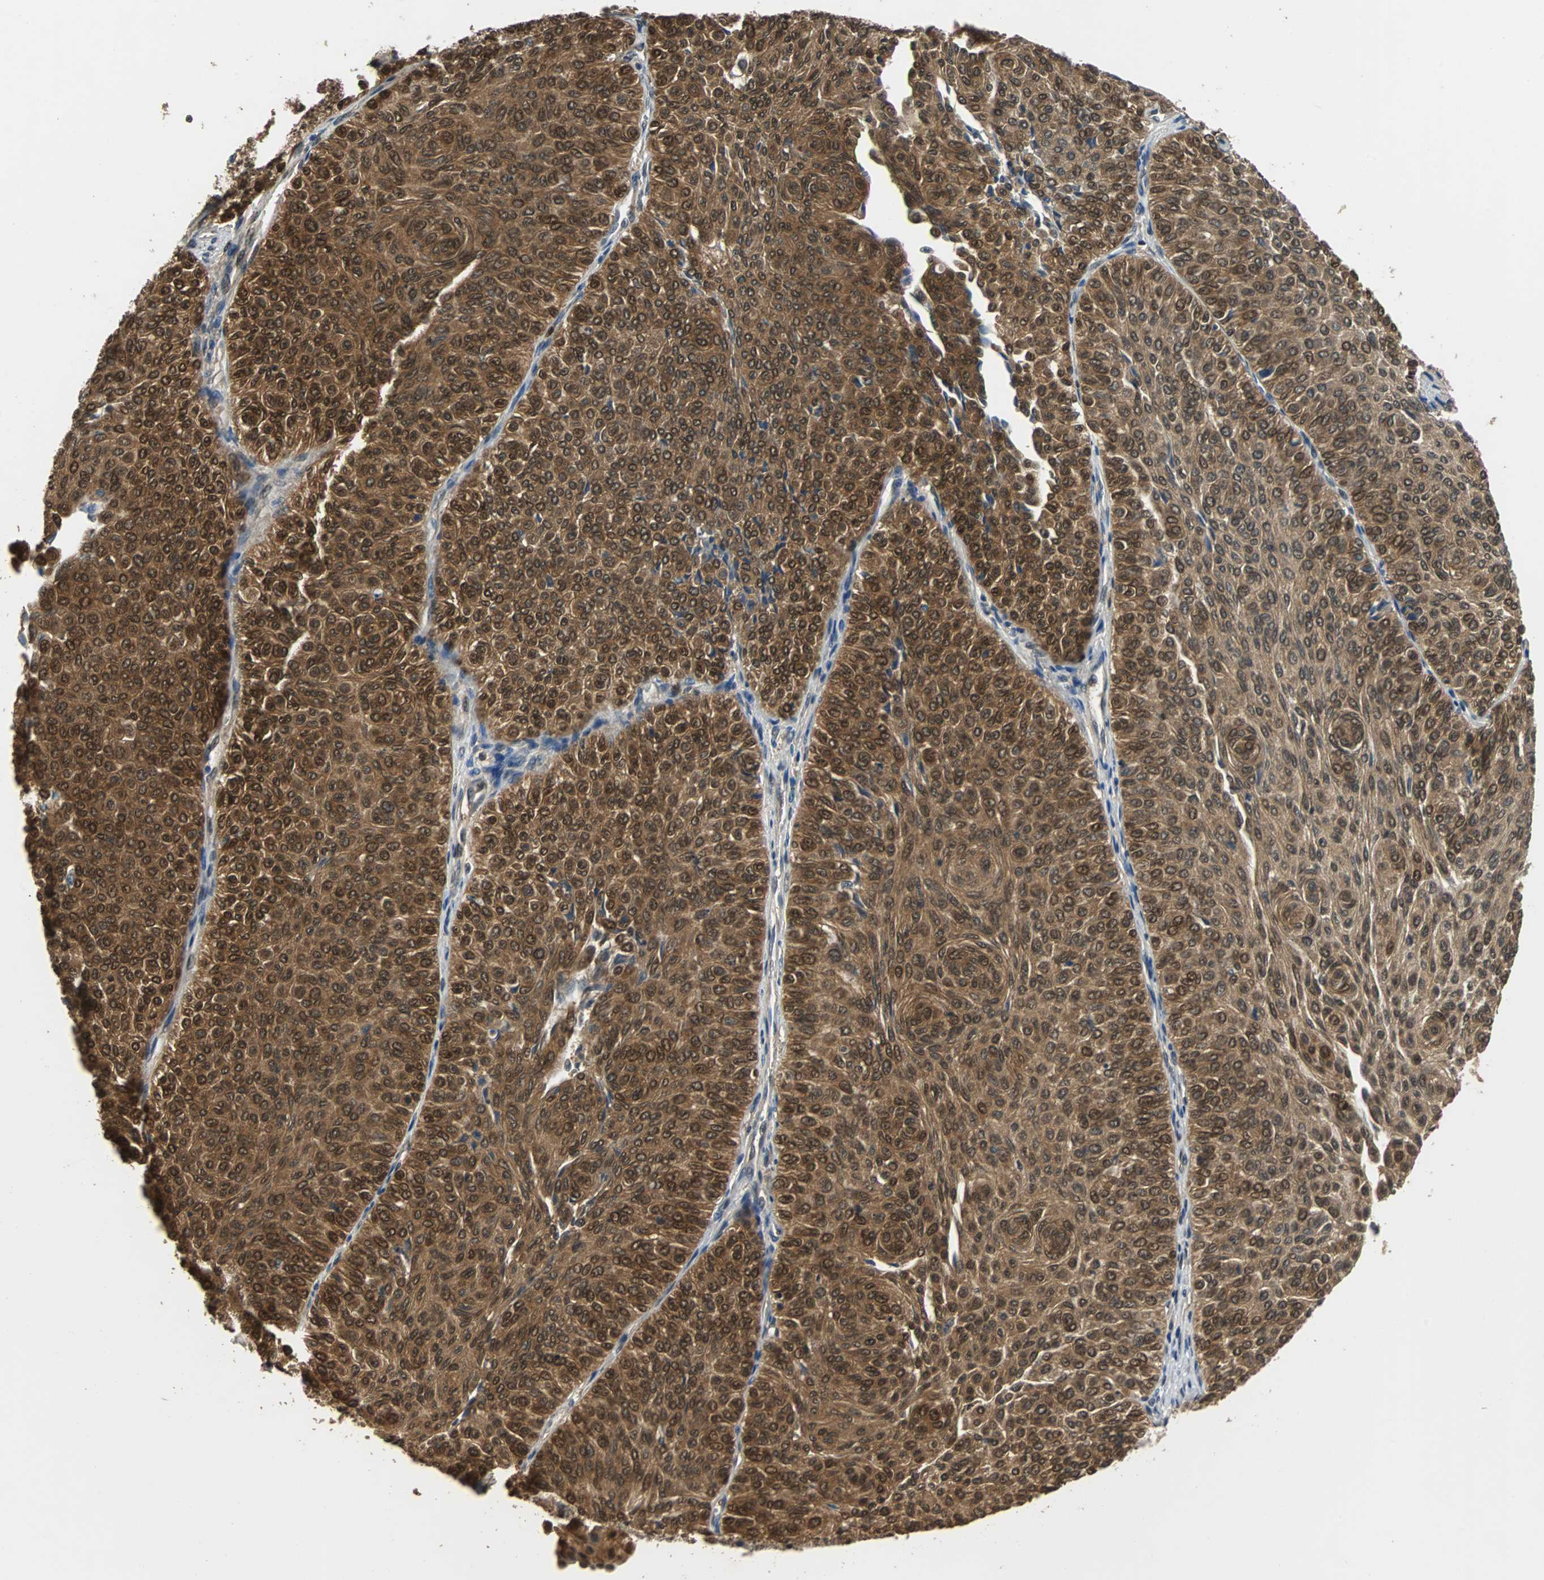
{"staining": {"intensity": "strong", "quantity": ">75%", "location": "cytoplasmic/membranous,nuclear"}, "tissue": "urothelial cancer", "cell_type": "Tumor cells", "image_type": "cancer", "snomed": [{"axis": "morphology", "description": "Urothelial carcinoma, Low grade"}, {"axis": "topography", "description": "Urinary bladder"}], "caption": "Urothelial cancer stained for a protein reveals strong cytoplasmic/membranous and nuclear positivity in tumor cells.", "gene": "PRDX6", "patient": {"sex": "male", "age": 78}}